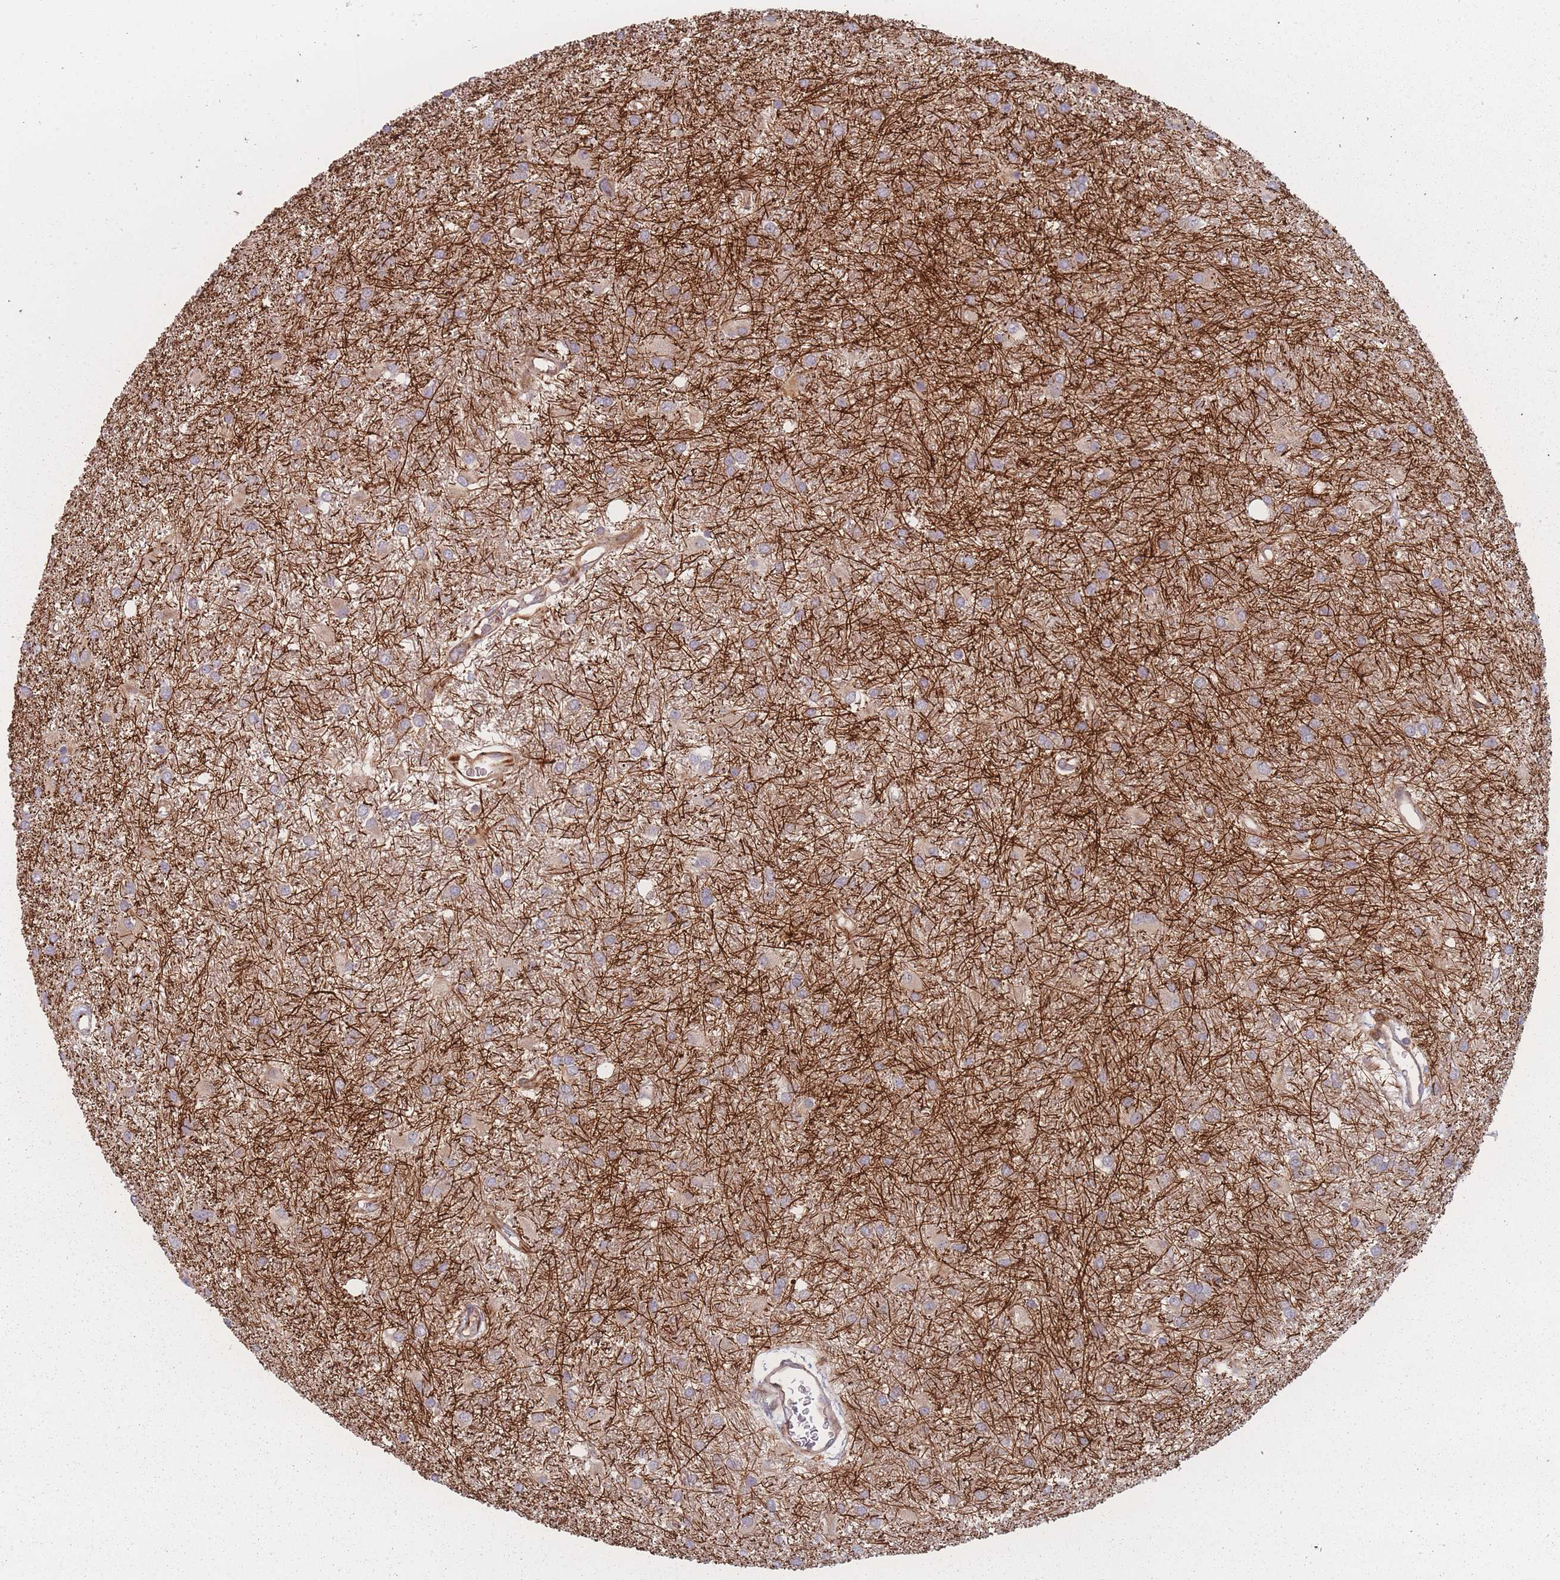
{"staining": {"intensity": "weak", "quantity": "25%-75%", "location": "cytoplasmic/membranous"}, "tissue": "glioma", "cell_type": "Tumor cells", "image_type": "cancer", "snomed": [{"axis": "morphology", "description": "Glioma, malignant, High grade"}, {"axis": "topography", "description": "Brain"}], "caption": "A low amount of weak cytoplasmic/membranous positivity is seen in approximately 25%-75% of tumor cells in high-grade glioma (malignant) tissue. (DAB IHC with brightfield microscopy, high magnification).", "gene": "EEF1AKMT2", "patient": {"sex": "female", "age": 50}}